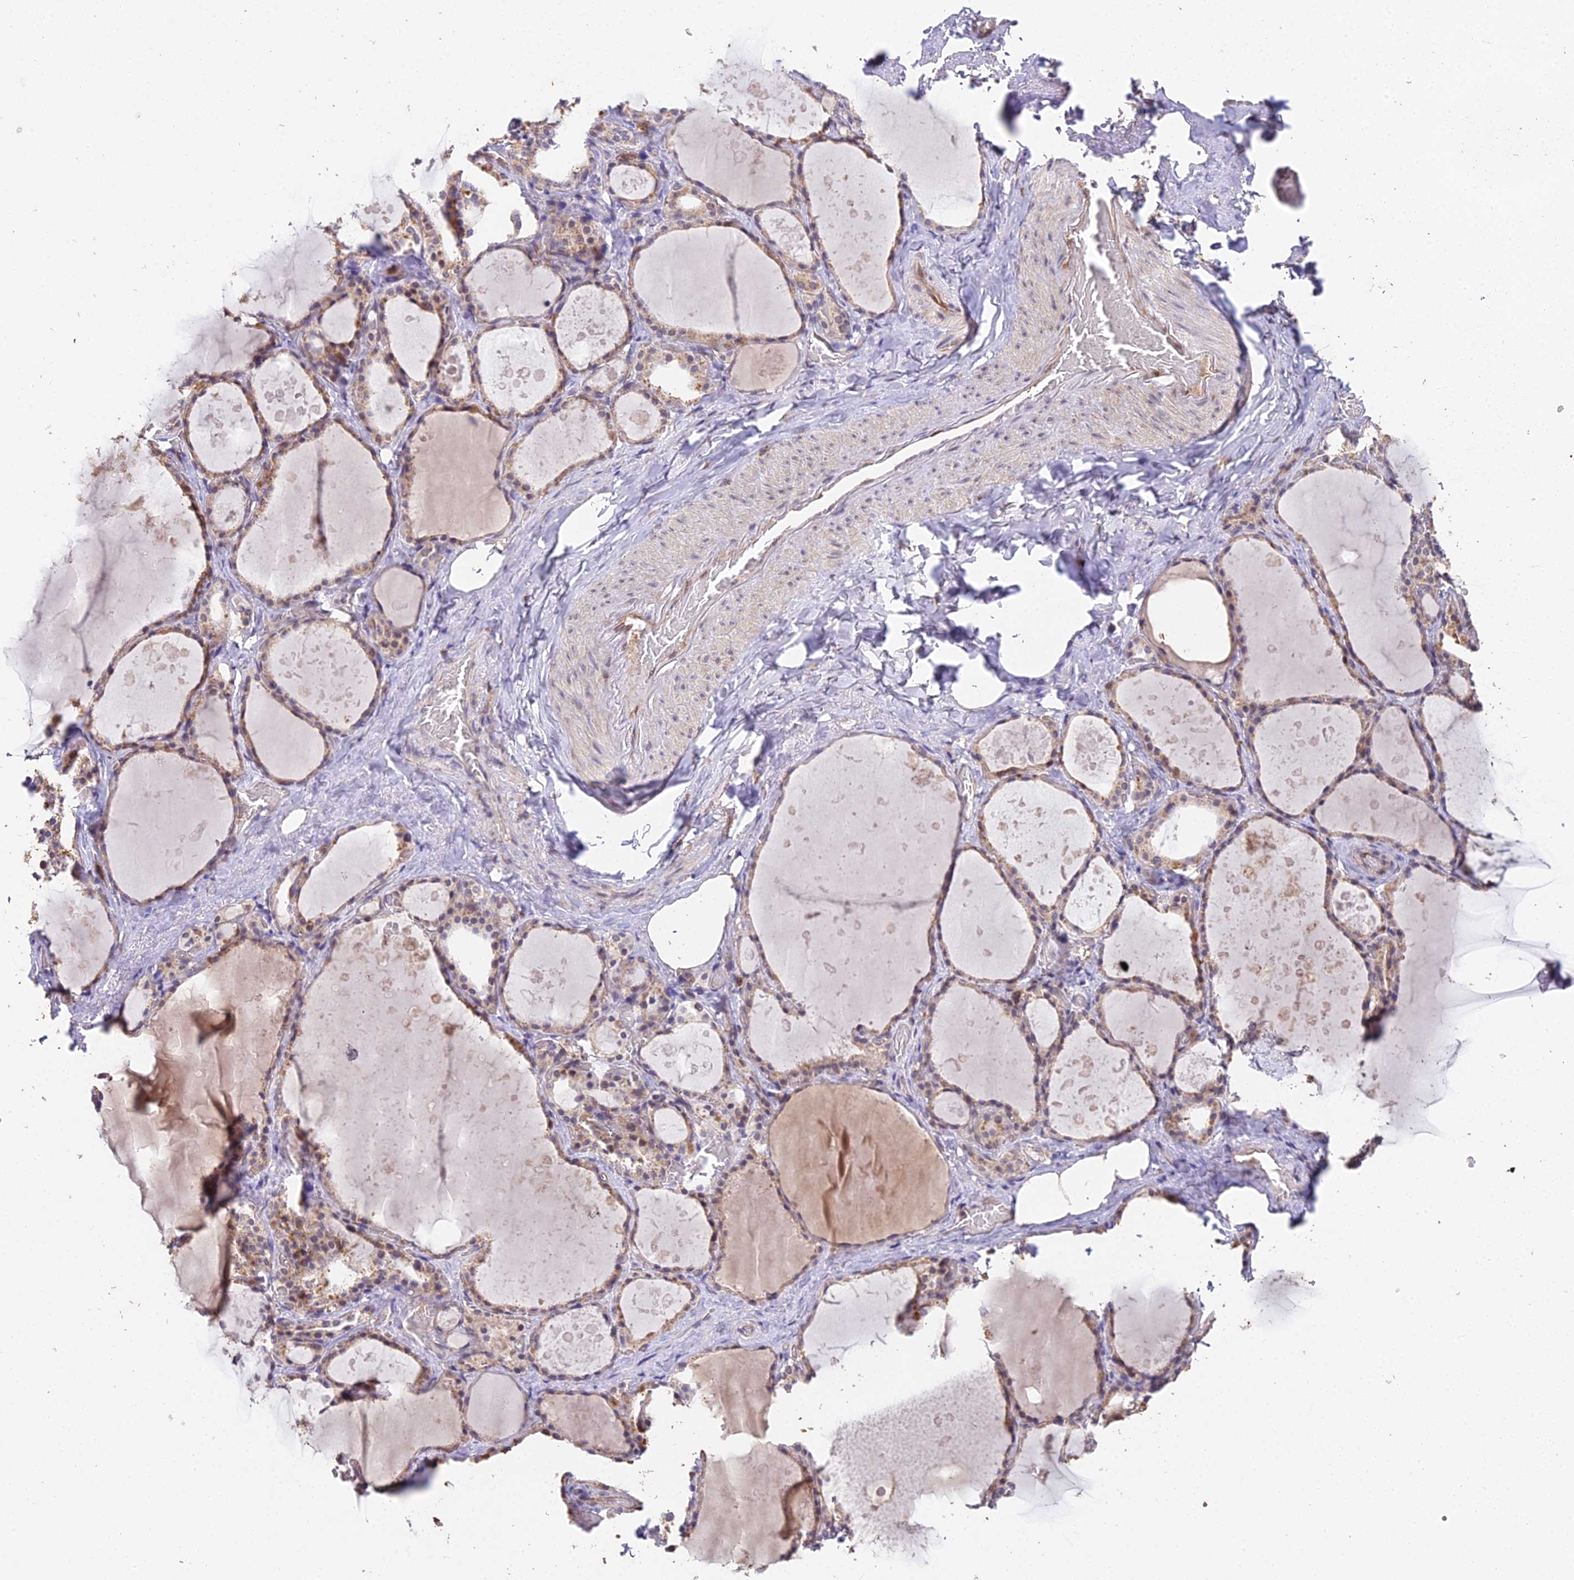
{"staining": {"intensity": "moderate", "quantity": "25%-75%", "location": "cytoplasmic/membranous"}, "tissue": "thyroid gland", "cell_type": "Glandular cells", "image_type": "normal", "snomed": [{"axis": "morphology", "description": "Normal tissue, NOS"}, {"axis": "topography", "description": "Thyroid gland"}], "caption": "Brown immunohistochemical staining in unremarkable human thyroid gland demonstrates moderate cytoplasmic/membranous expression in approximately 25%-75% of glandular cells. (DAB = brown stain, brightfield microscopy at high magnification).", "gene": "TPRX1", "patient": {"sex": "male", "age": 61}}